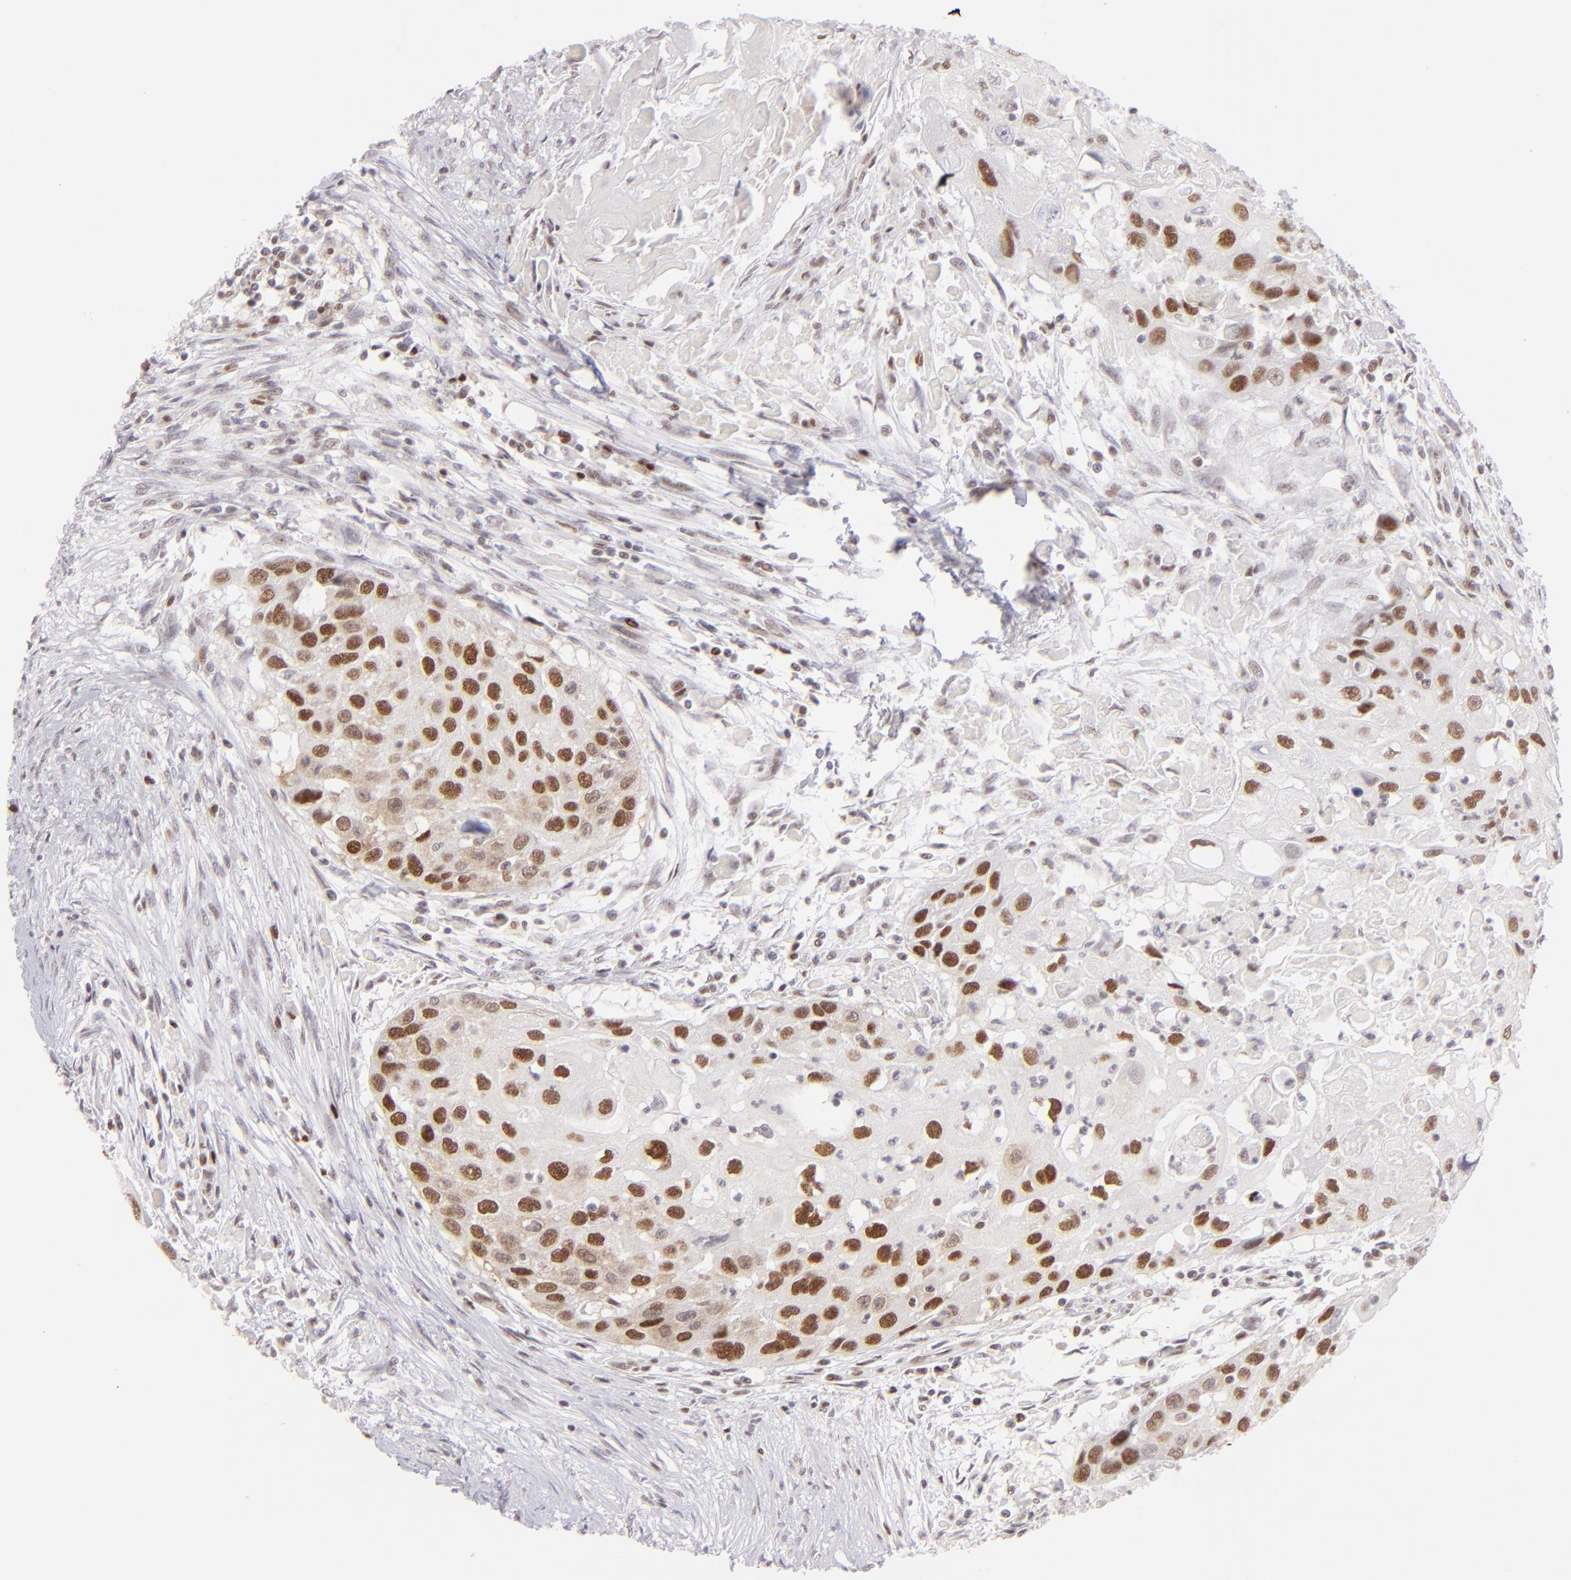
{"staining": {"intensity": "moderate", "quantity": ">75%", "location": "nuclear"}, "tissue": "head and neck cancer", "cell_type": "Tumor cells", "image_type": "cancer", "snomed": [{"axis": "morphology", "description": "Squamous cell carcinoma, NOS"}, {"axis": "topography", "description": "Head-Neck"}], "caption": "Head and neck cancer stained with a brown dye shows moderate nuclear positive staining in approximately >75% of tumor cells.", "gene": "POU2F1", "patient": {"sex": "male", "age": 64}}